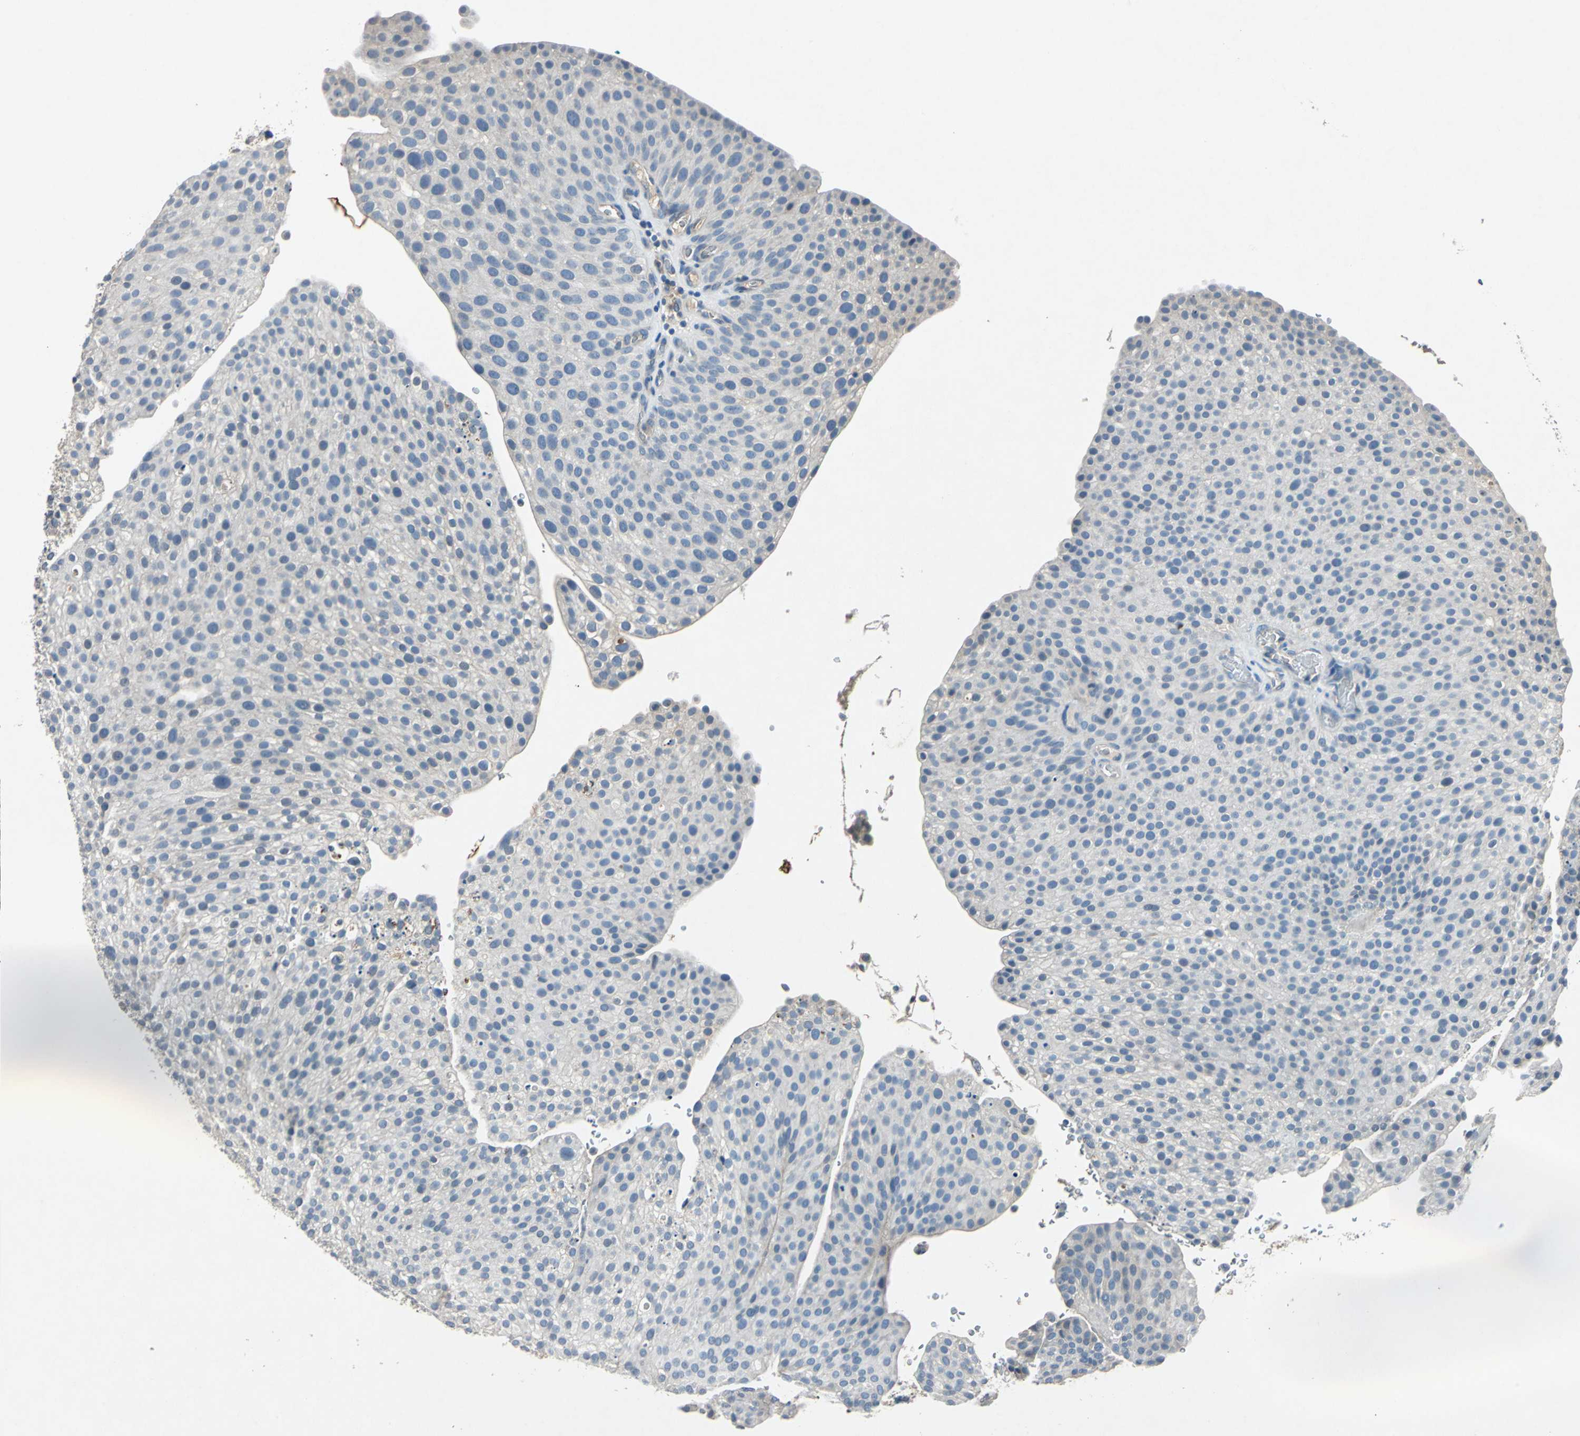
{"staining": {"intensity": "negative", "quantity": "none", "location": "none"}, "tissue": "urothelial cancer", "cell_type": "Tumor cells", "image_type": "cancer", "snomed": [{"axis": "morphology", "description": "Urothelial carcinoma, Low grade"}, {"axis": "topography", "description": "Smooth muscle"}, {"axis": "topography", "description": "Urinary bladder"}], "caption": "Tumor cells are negative for brown protein staining in urothelial cancer.", "gene": "SLC2A13", "patient": {"sex": "male", "age": 60}}